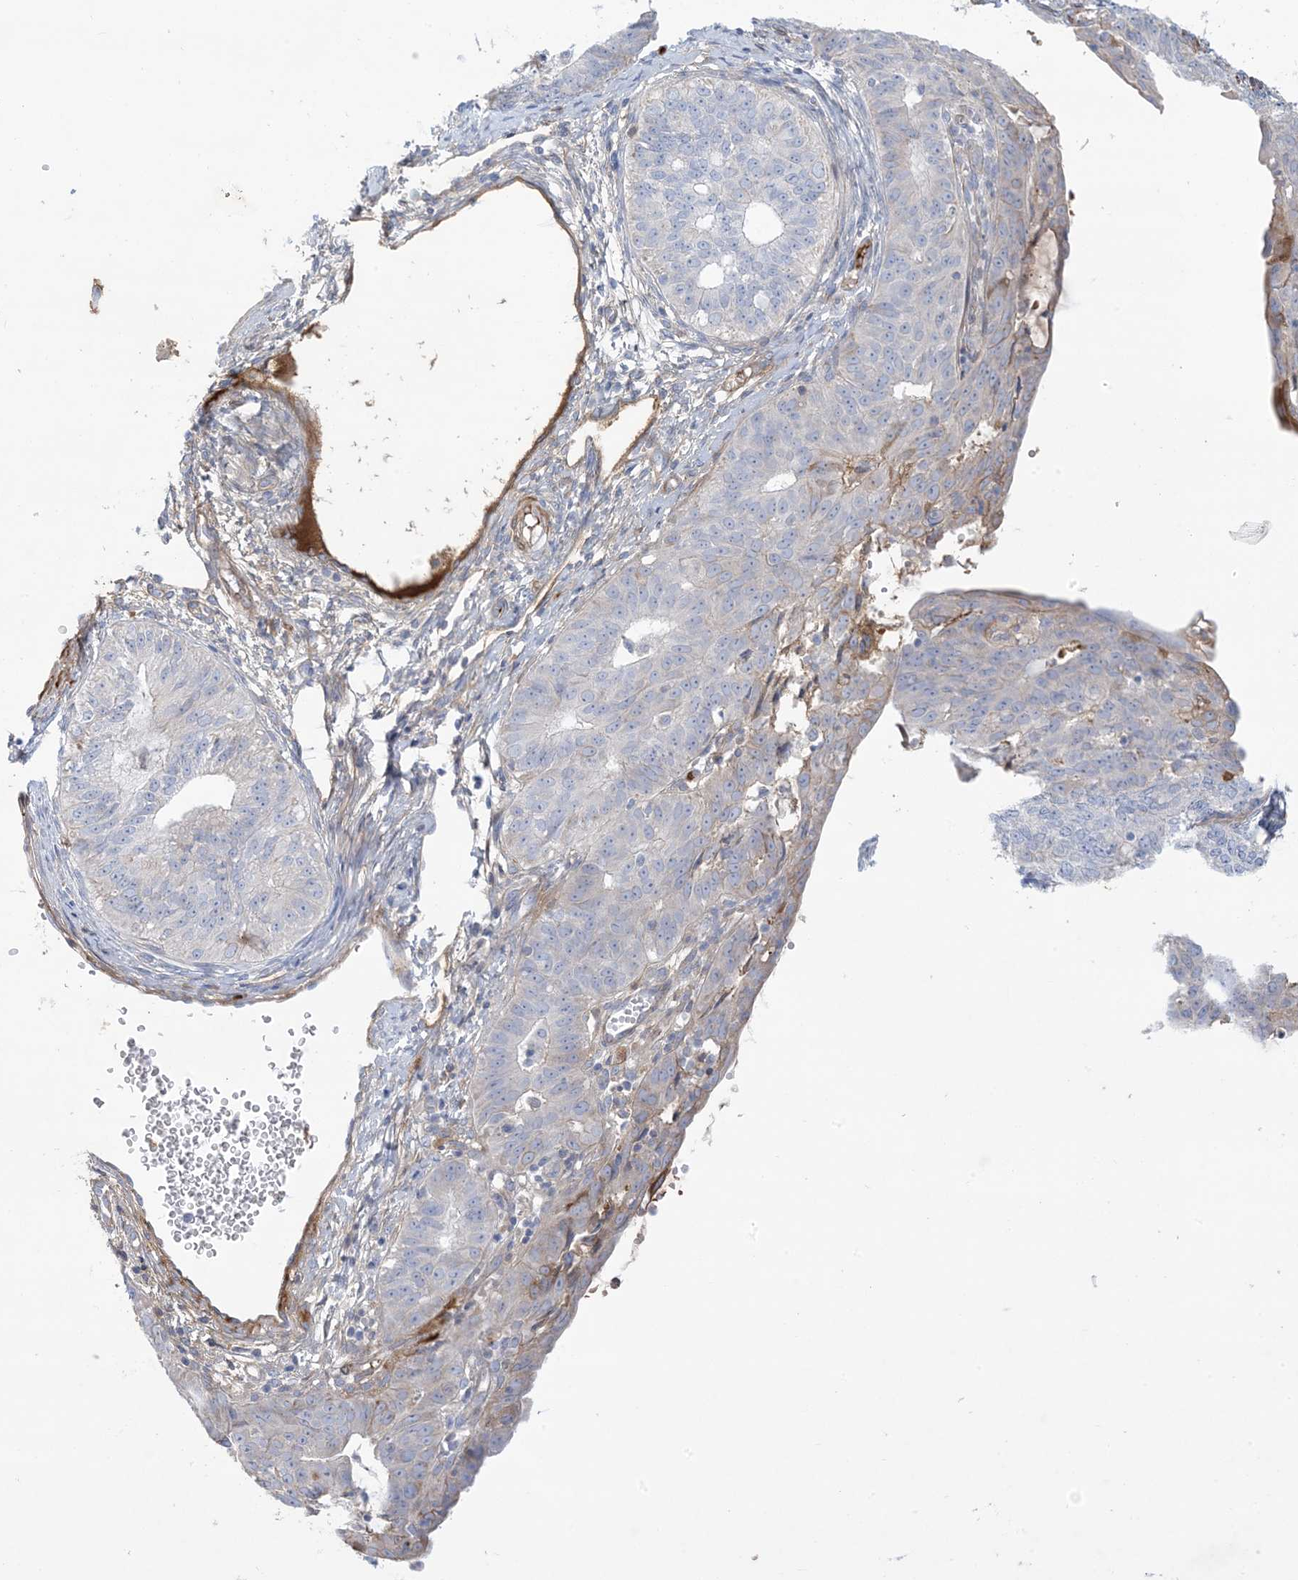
{"staining": {"intensity": "weak", "quantity": "<25%", "location": "cytoplasmic/membranous"}, "tissue": "endometrial cancer", "cell_type": "Tumor cells", "image_type": "cancer", "snomed": [{"axis": "morphology", "description": "Adenocarcinoma, NOS"}, {"axis": "topography", "description": "Endometrium"}], "caption": "Endometrial cancer (adenocarcinoma) was stained to show a protein in brown. There is no significant expression in tumor cells.", "gene": "ATP11C", "patient": {"sex": "female", "age": 32}}